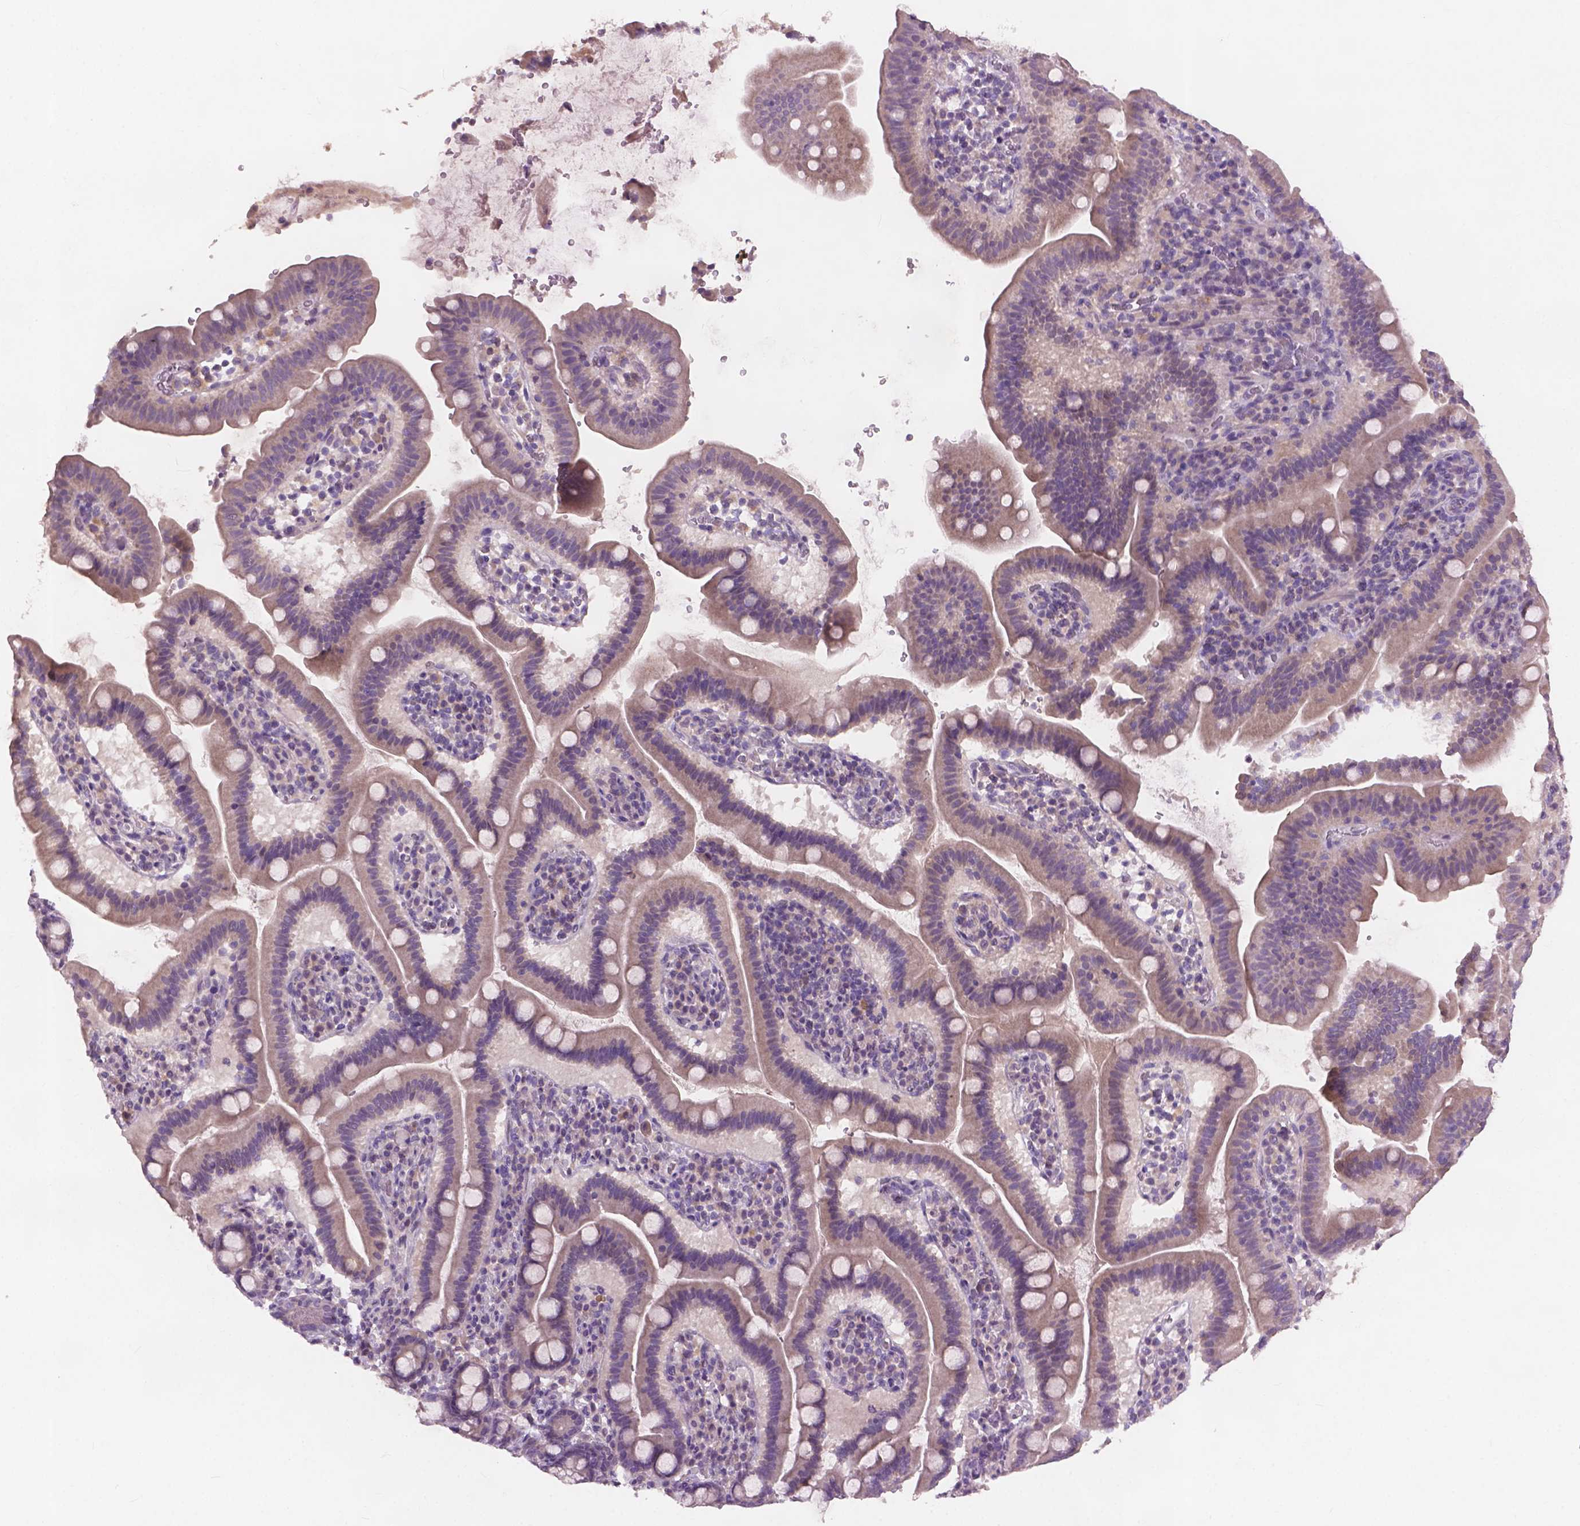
{"staining": {"intensity": "weak", "quantity": ">75%", "location": "cytoplasmic/membranous"}, "tissue": "small intestine", "cell_type": "Glandular cells", "image_type": "normal", "snomed": [{"axis": "morphology", "description": "Normal tissue, NOS"}, {"axis": "topography", "description": "Small intestine"}], "caption": "There is low levels of weak cytoplasmic/membranous staining in glandular cells of normal small intestine, as demonstrated by immunohistochemical staining (brown color).", "gene": "KRT17", "patient": {"sex": "male", "age": 26}}